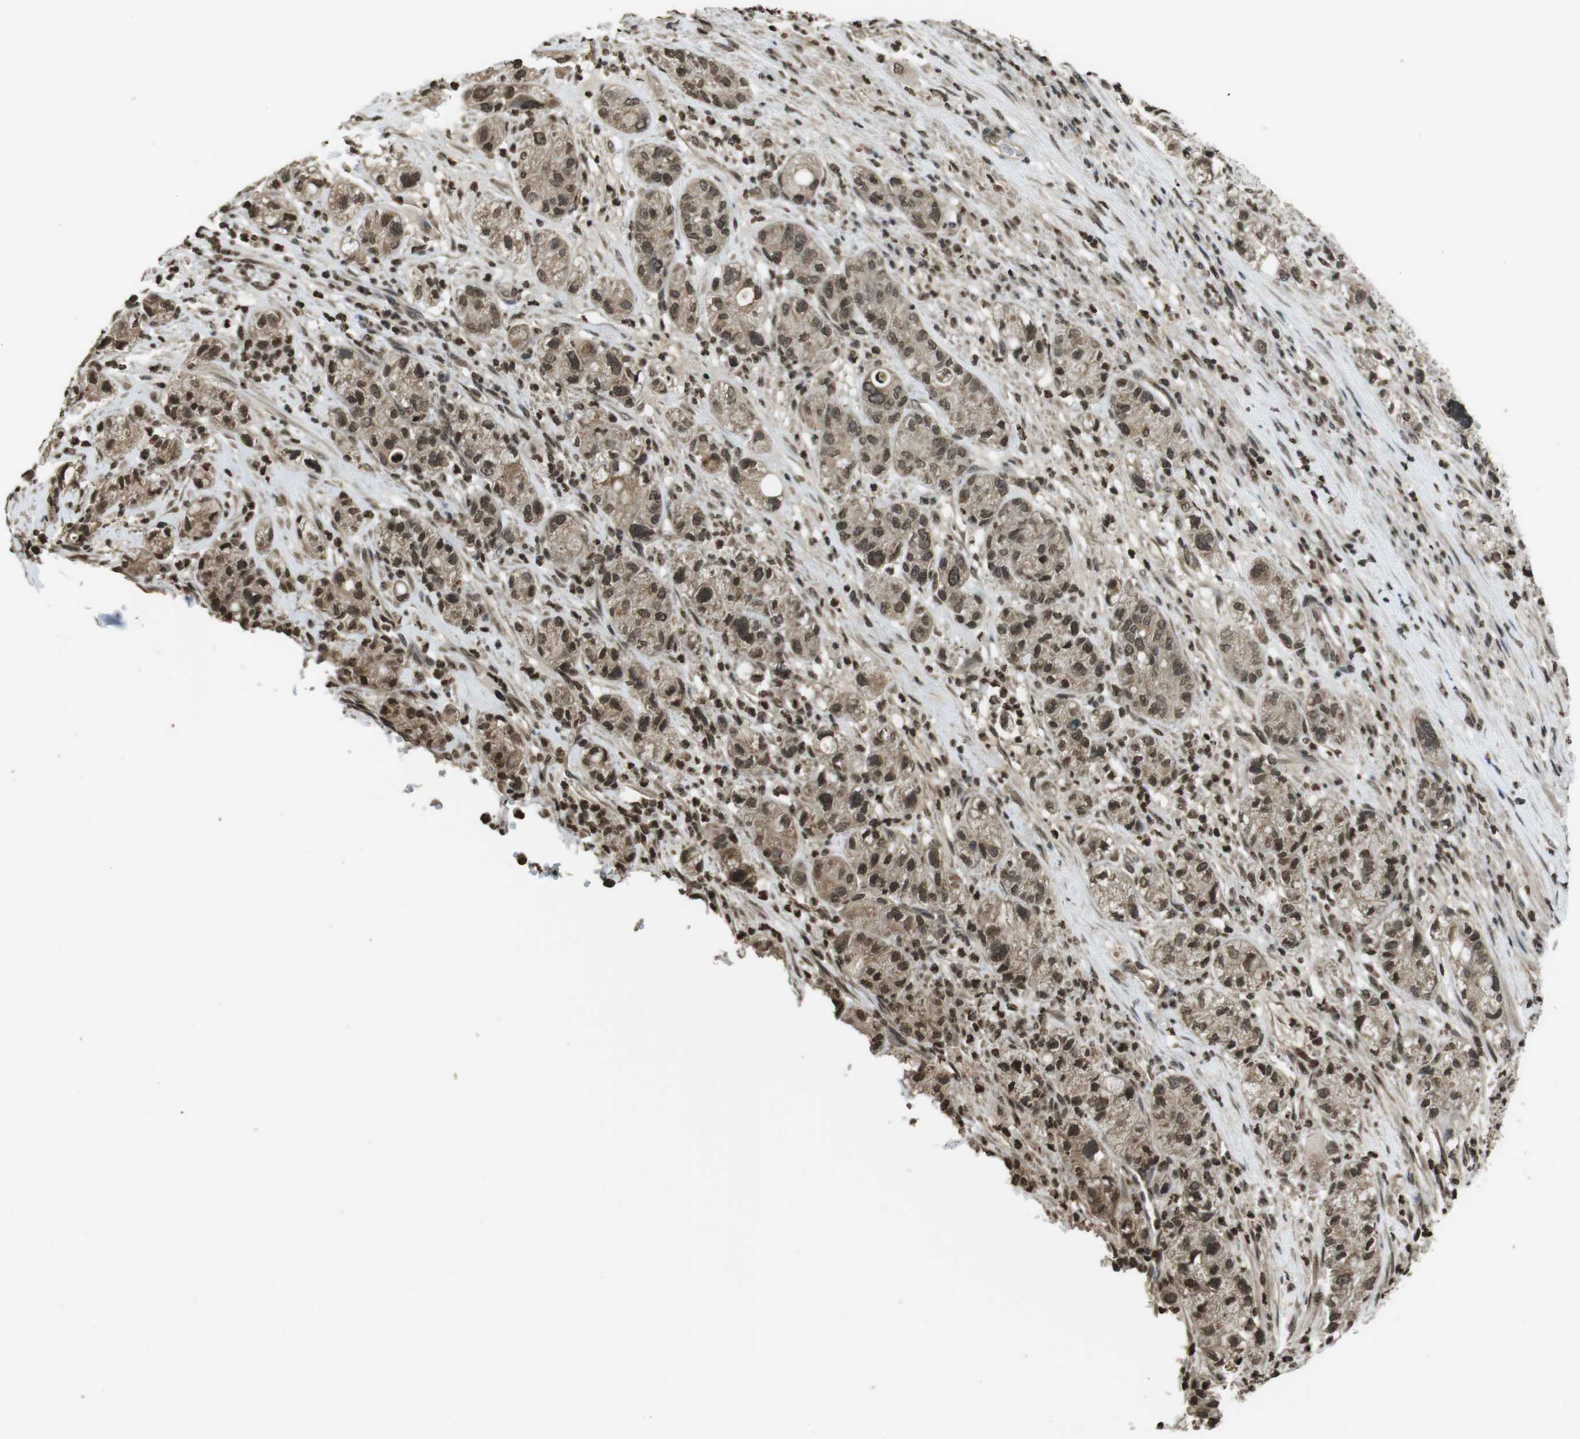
{"staining": {"intensity": "moderate", "quantity": ">75%", "location": "nuclear"}, "tissue": "pancreatic cancer", "cell_type": "Tumor cells", "image_type": "cancer", "snomed": [{"axis": "morphology", "description": "Adenocarcinoma, NOS"}, {"axis": "topography", "description": "Pancreas"}], "caption": "DAB (3,3'-diaminobenzidine) immunohistochemical staining of pancreatic cancer exhibits moderate nuclear protein positivity in approximately >75% of tumor cells.", "gene": "MAF", "patient": {"sex": "female", "age": 78}}